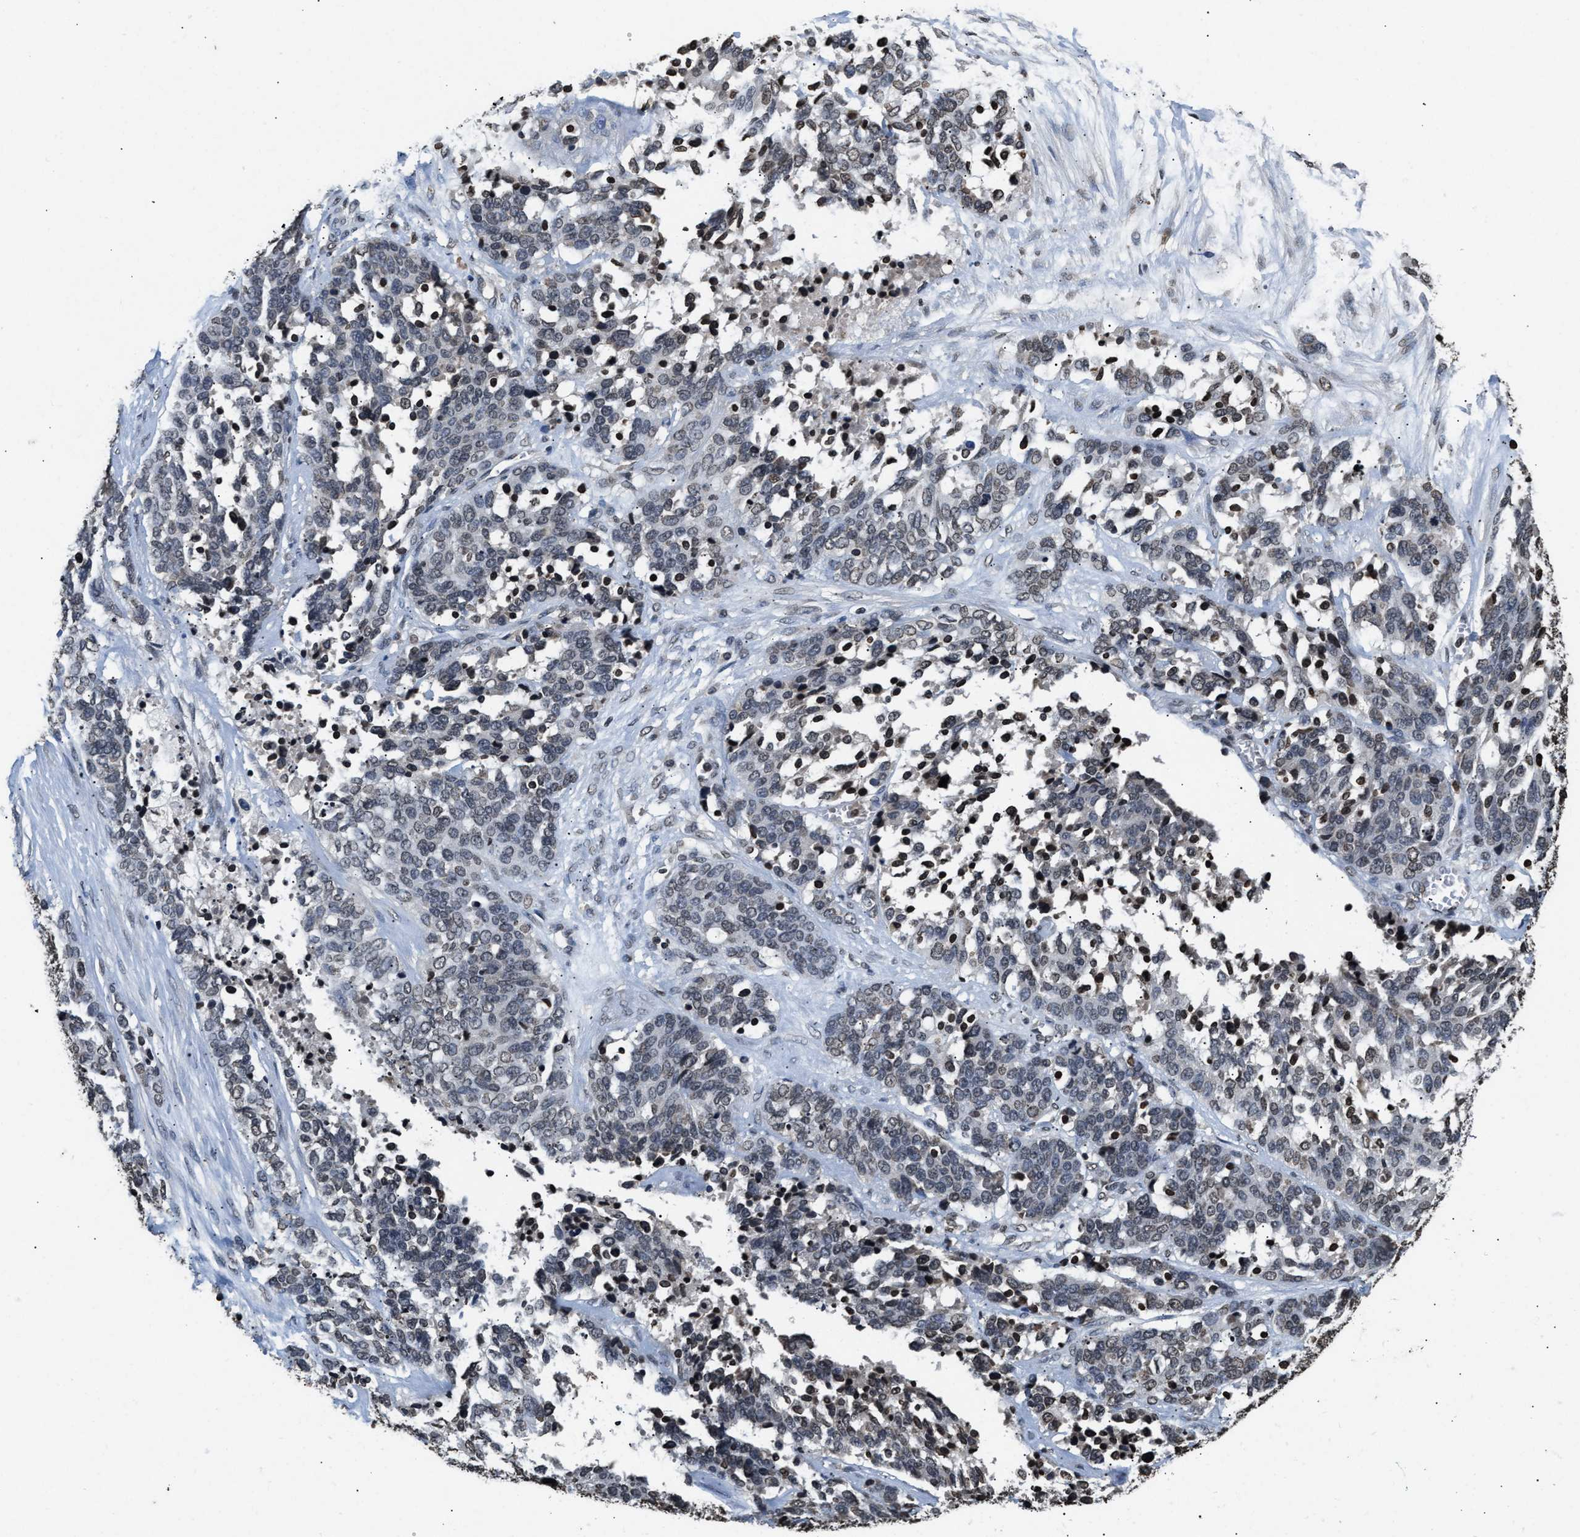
{"staining": {"intensity": "weak", "quantity": "25%-75%", "location": "nuclear"}, "tissue": "ovarian cancer", "cell_type": "Tumor cells", "image_type": "cancer", "snomed": [{"axis": "morphology", "description": "Cystadenocarcinoma, serous, NOS"}, {"axis": "topography", "description": "Ovary"}], "caption": "An image showing weak nuclear expression in about 25%-75% of tumor cells in ovarian cancer (serous cystadenocarcinoma), as visualized by brown immunohistochemical staining.", "gene": "DNASE1L3", "patient": {"sex": "female", "age": 44}}